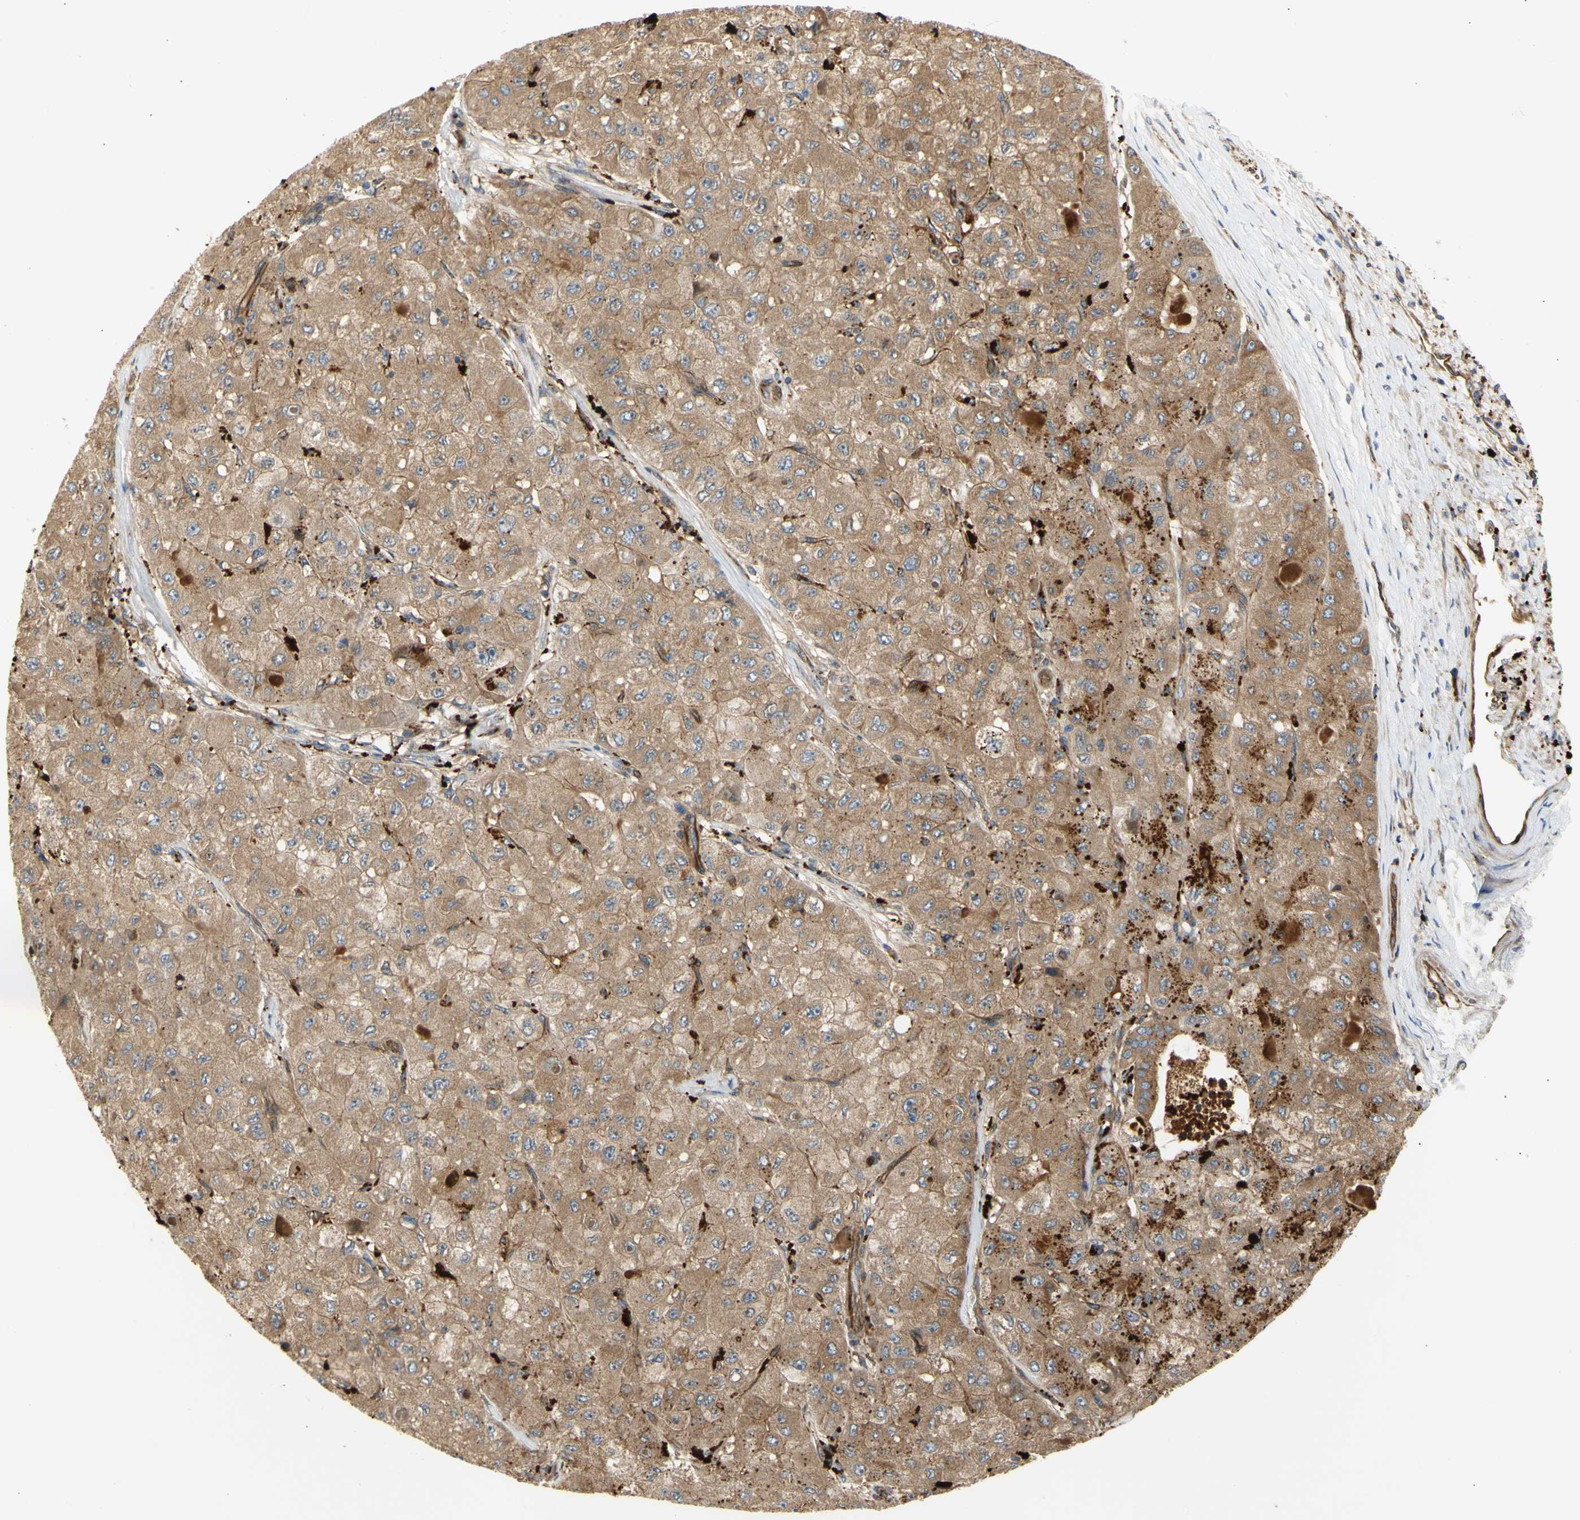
{"staining": {"intensity": "moderate", "quantity": ">75%", "location": "cytoplasmic/membranous"}, "tissue": "liver cancer", "cell_type": "Tumor cells", "image_type": "cancer", "snomed": [{"axis": "morphology", "description": "Carcinoma, Hepatocellular, NOS"}, {"axis": "topography", "description": "Liver"}], "caption": "Protein staining of liver cancer tissue reveals moderate cytoplasmic/membranous positivity in approximately >75% of tumor cells.", "gene": "TUBG2", "patient": {"sex": "male", "age": 80}}